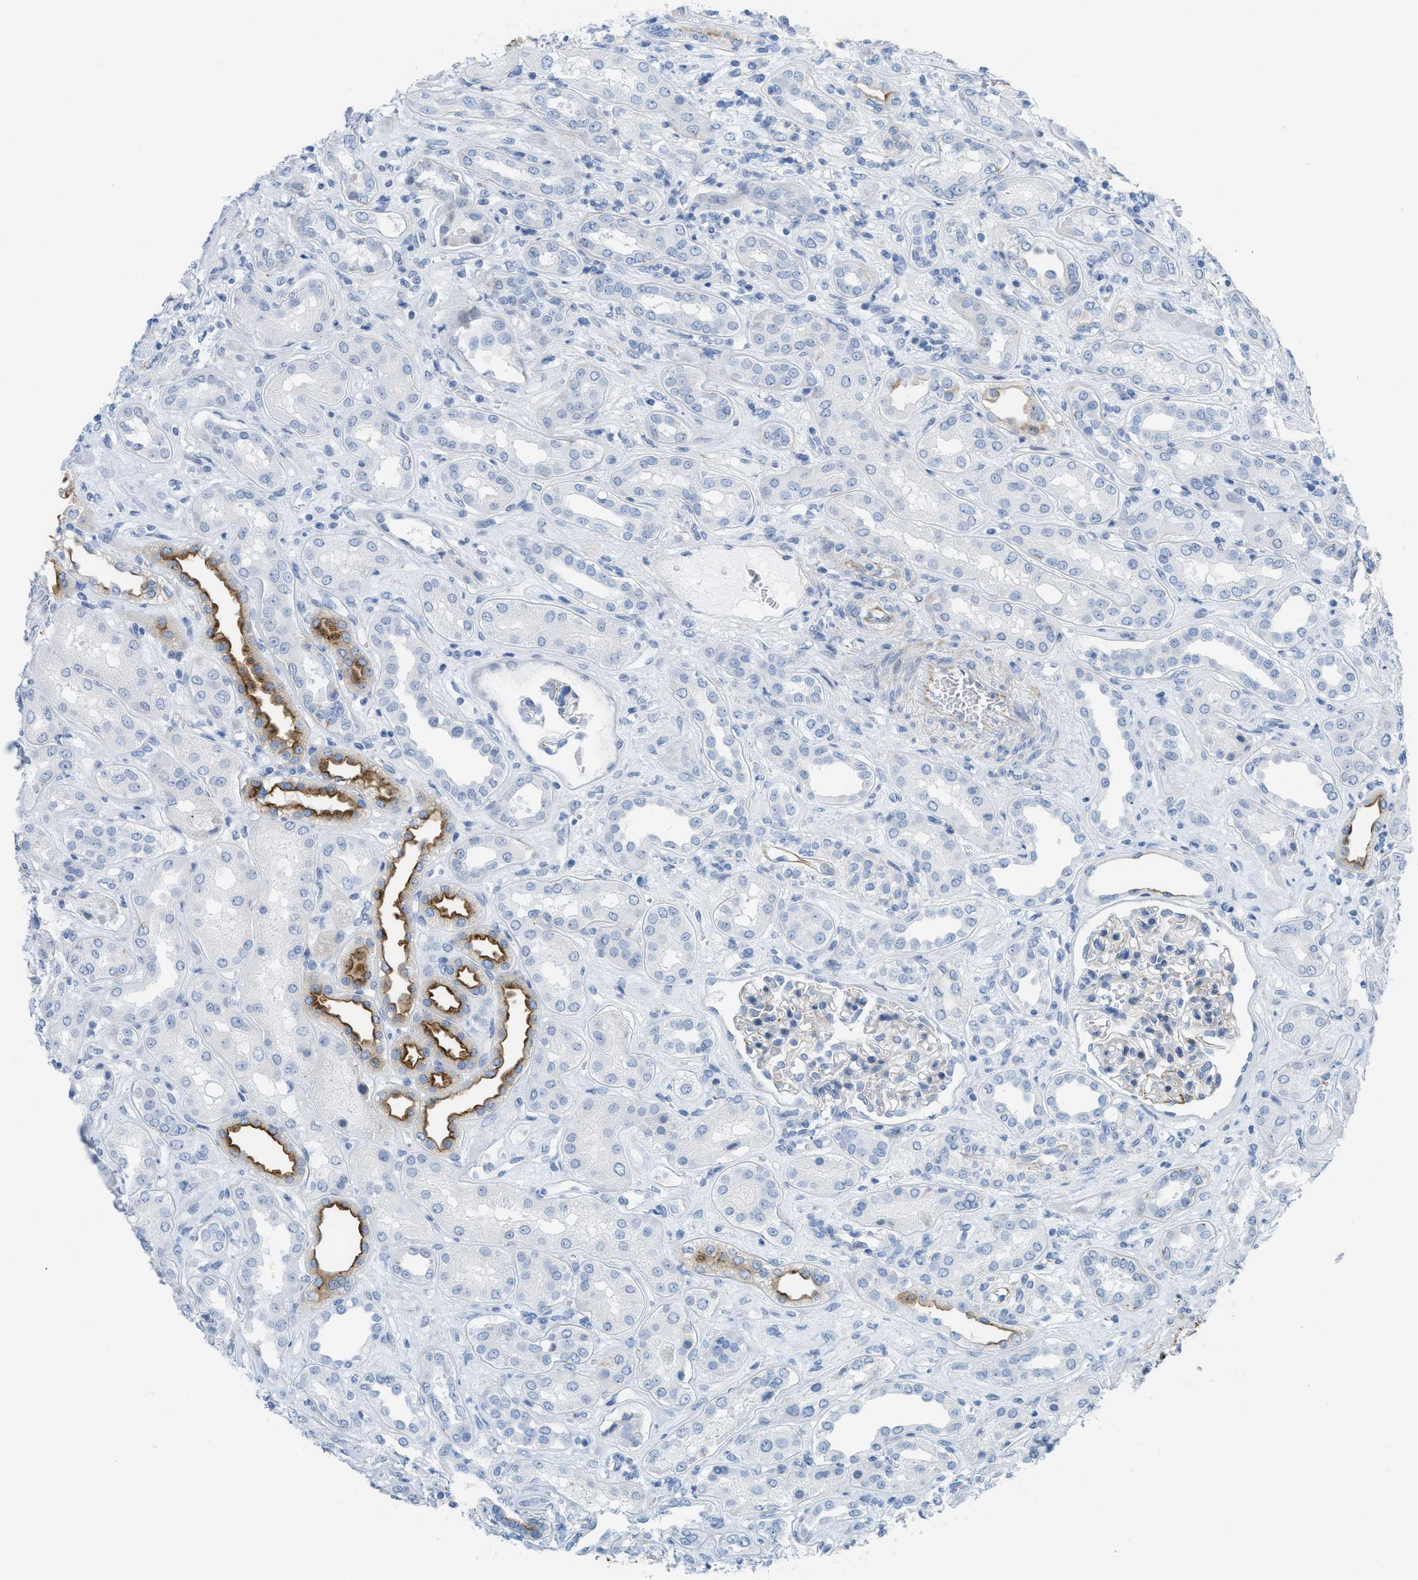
{"staining": {"intensity": "negative", "quantity": "none", "location": "none"}, "tissue": "kidney", "cell_type": "Cells in glomeruli", "image_type": "normal", "snomed": [{"axis": "morphology", "description": "Normal tissue, NOS"}, {"axis": "topography", "description": "Kidney"}], "caption": "High magnification brightfield microscopy of benign kidney stained with DAB (brown) and counterstained with hematoxylin (blue): cells in glomeruli show no significant positivity.", "gene": "SLC12A1", "patient": {"sex": "male", "age": 59}}